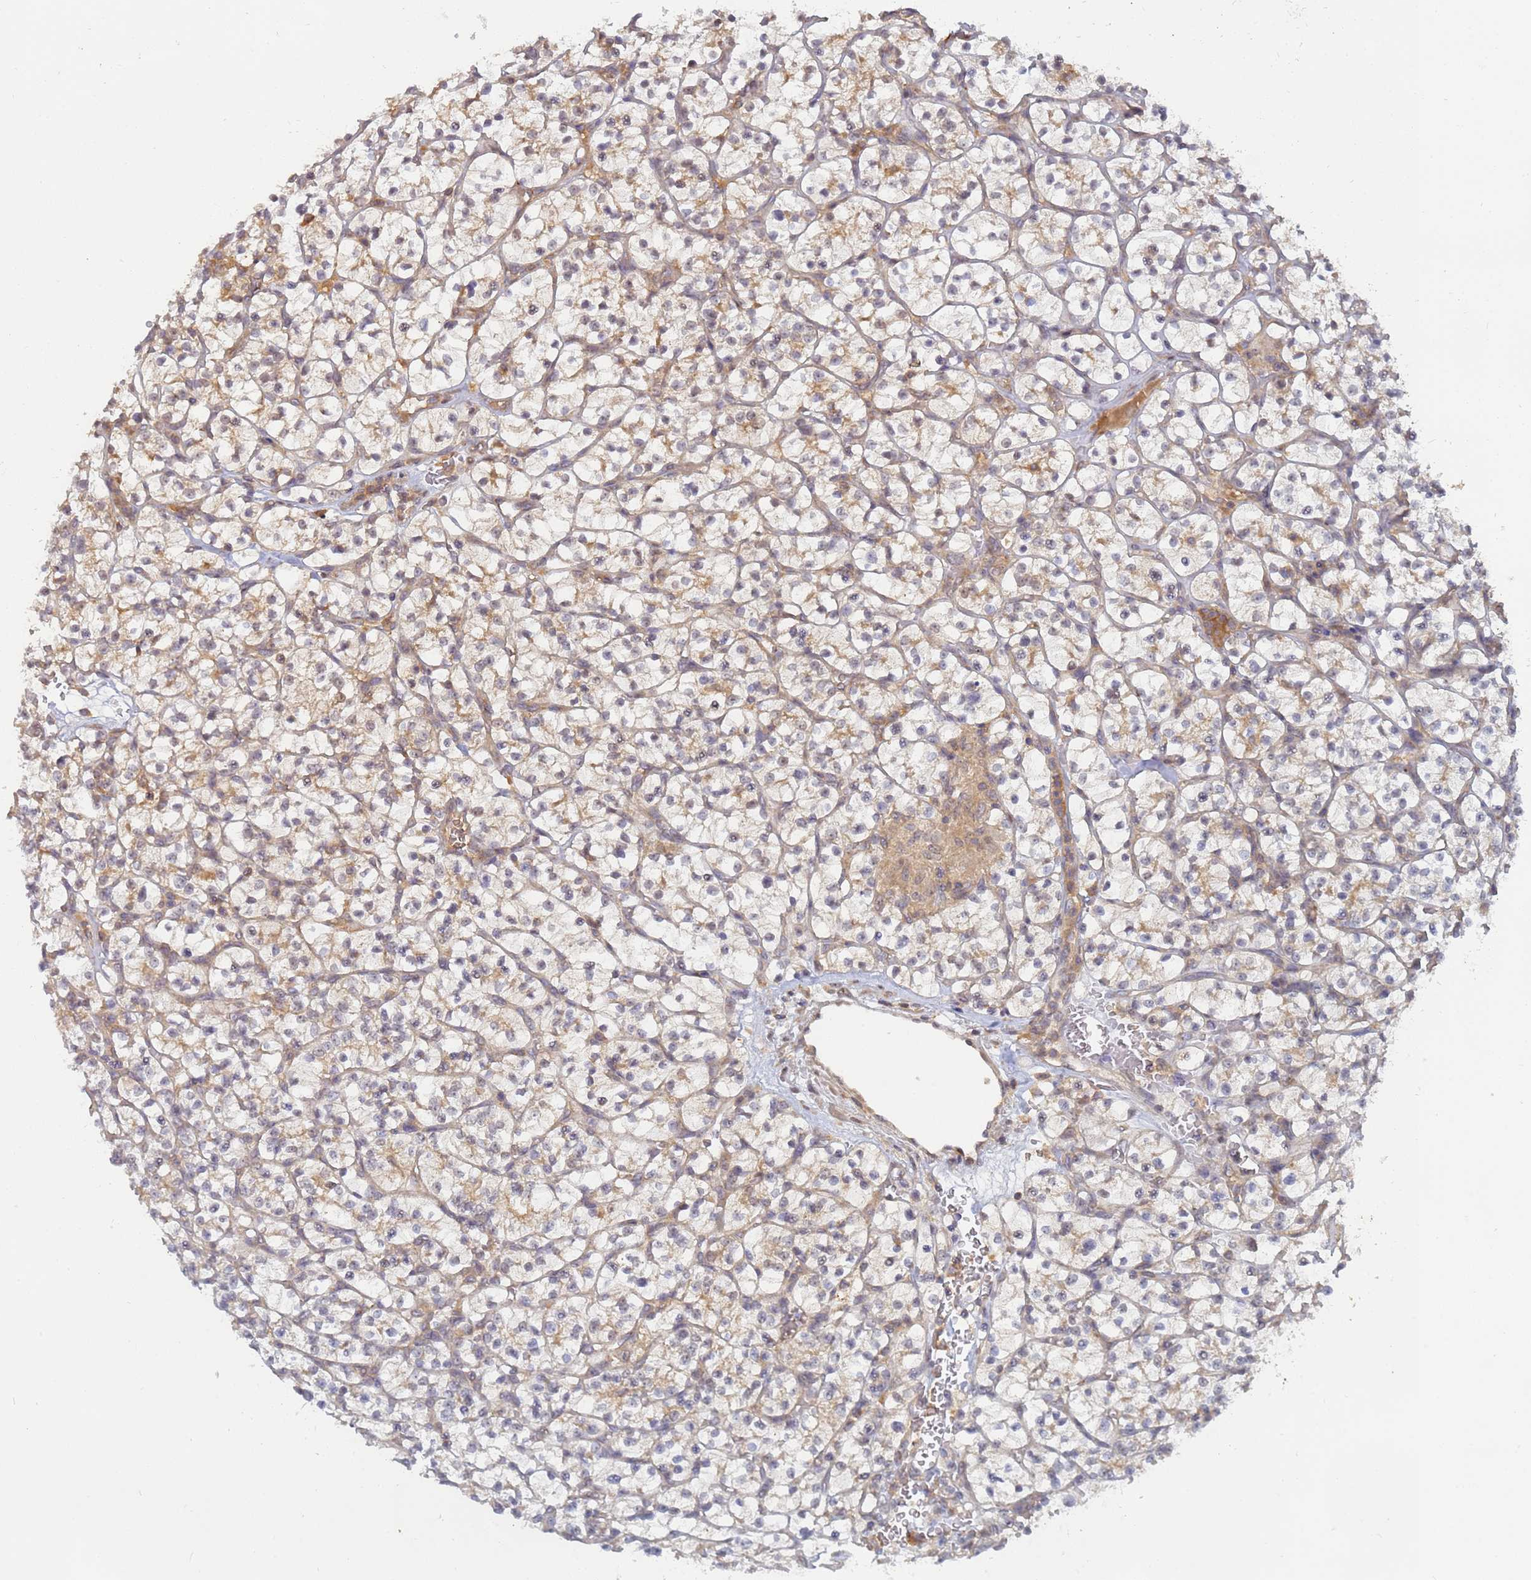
{"staining": {"intensity": "weak", "quantity": ">75%", "location": "cytoplasmic/membranous"}, "tissue": "renal cancer", "cell_type": "Tumor cells", "image_type": "cancer", "snomed": [{"axis": "morphology", "description": "Adenocarcinoma, NOS"}, {"axis": "topography", "description": "Kidney"}], "caption": "Approximately >75% of tumor cells in human renal cancer (adenocarcinoma) reveal weak cytoplasmic/membranous protein positivity as visualized by brown immunohistochemical staining.", "gene": "SHARPIN", "patient": {"sex": "female", "age": 64}}